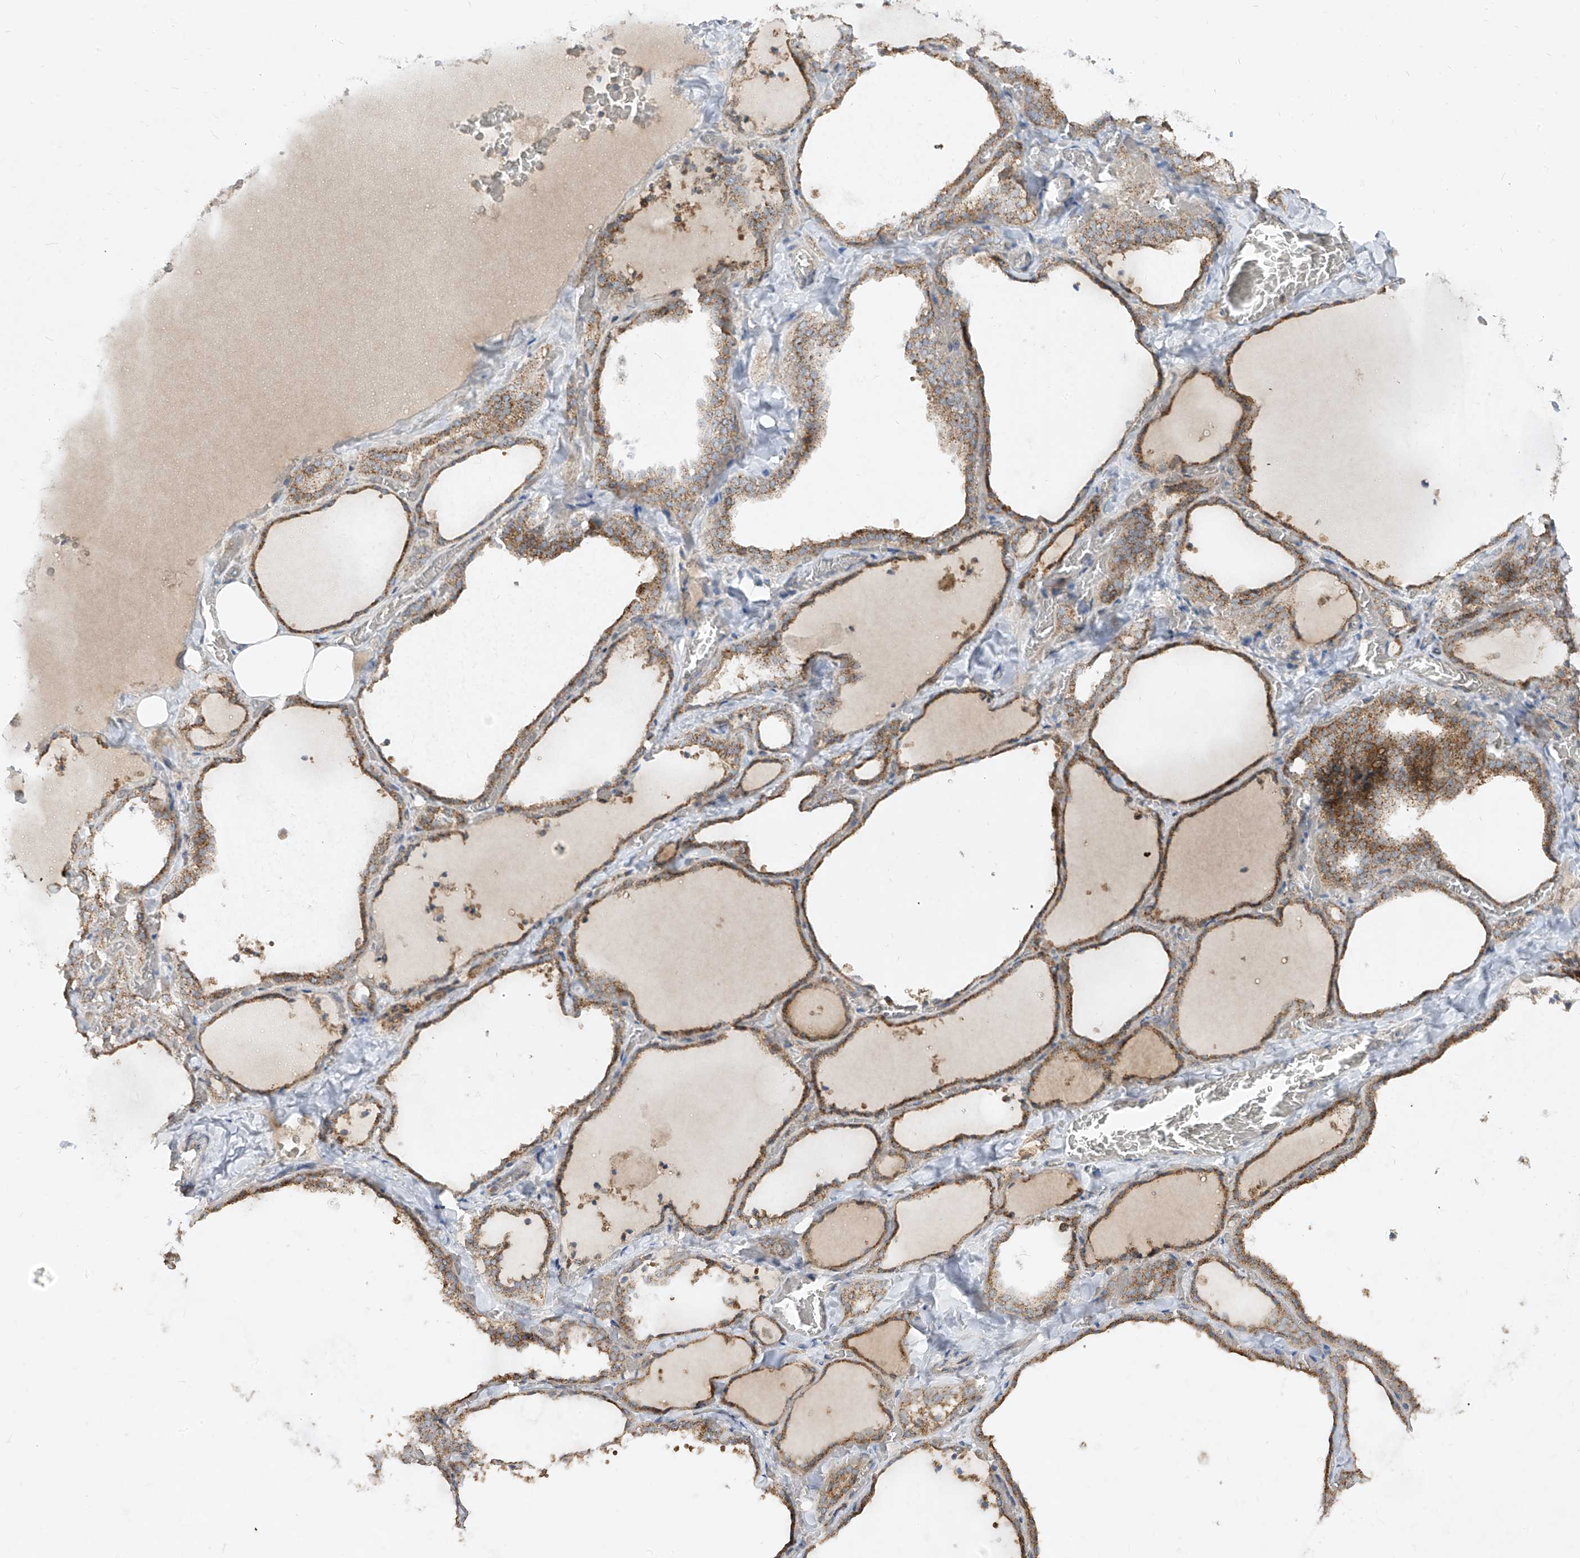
{"staining": {"intensity": "moderate", "quantity": ">75%", "location": "cytoplasmic/membranous"}, "tissue": "thyroid gland", "cell_type": "Glandular cells", "image_type": "normal", "snomed": [{"axis": "morphology", "description": "Normal tissue, NOS"}, {"axis": "topography", "description": "Thyroid gland"}], "caption": "Protein positivity by immunohistochemistry displays moderate cytoplasmic/membranous staining in about >75% of glandular cells in normal thyroid gland. (Brightfield microscopy of DAB IHC at high magnification).", "gene": "ABCD3", "patient": {"sex": "female", "age": 22}}